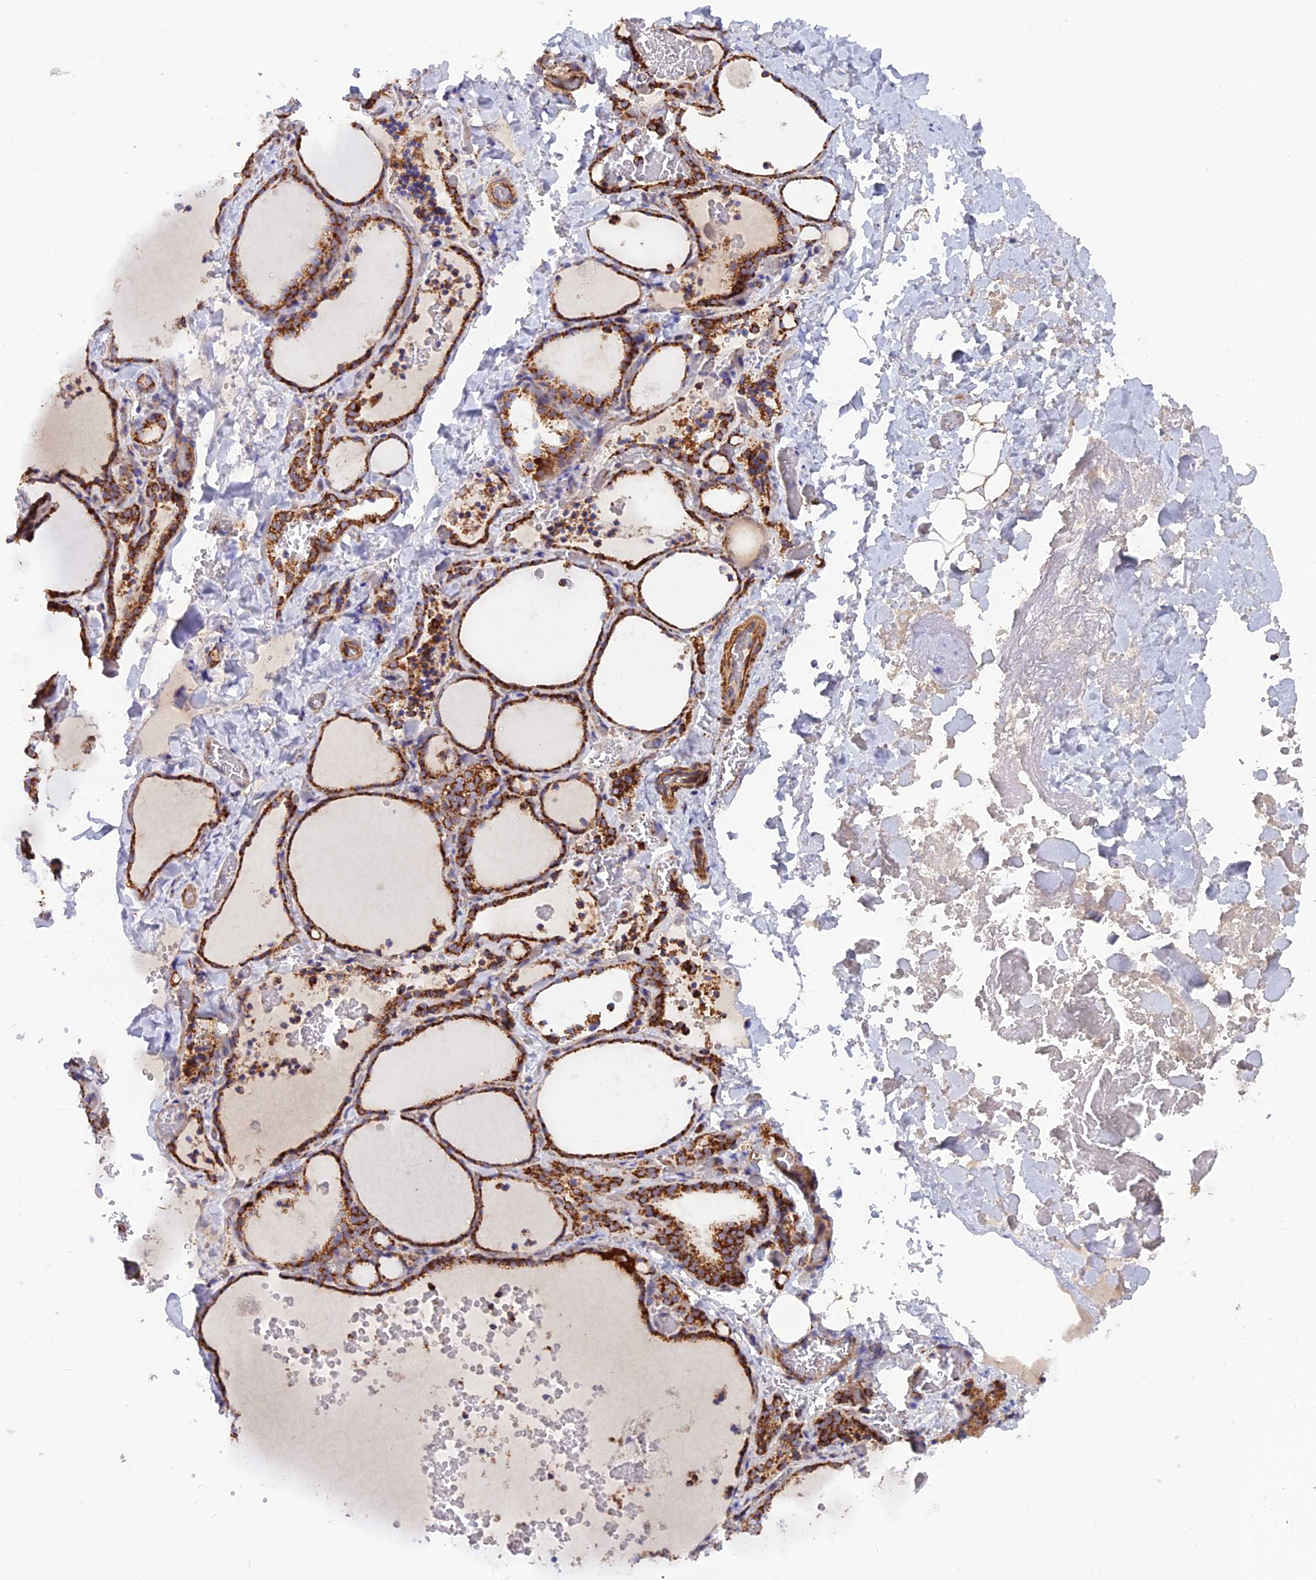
{"staining": {"intensity": "strong", "quantity": ">75%", "location": "cytoplasmic/membranous"}, "tissue": "thyroid gland", "cell_type": "Glandular cells", "image_type": "normal", "snomed": [{"axis": "morphology", "description": "Normal tissue, NOS"}, {"axis": "topography", "description": "Thyroid gland"}], "caption": "IHC photomicrograph of benign thyroid gland stained for a protein (brown), which displays high levels of strong cytoplasmic/membranous expression in about >75% of glandular cells.", "gene": "TIGD6", "patient": {"sex": "female", "age": 22}}